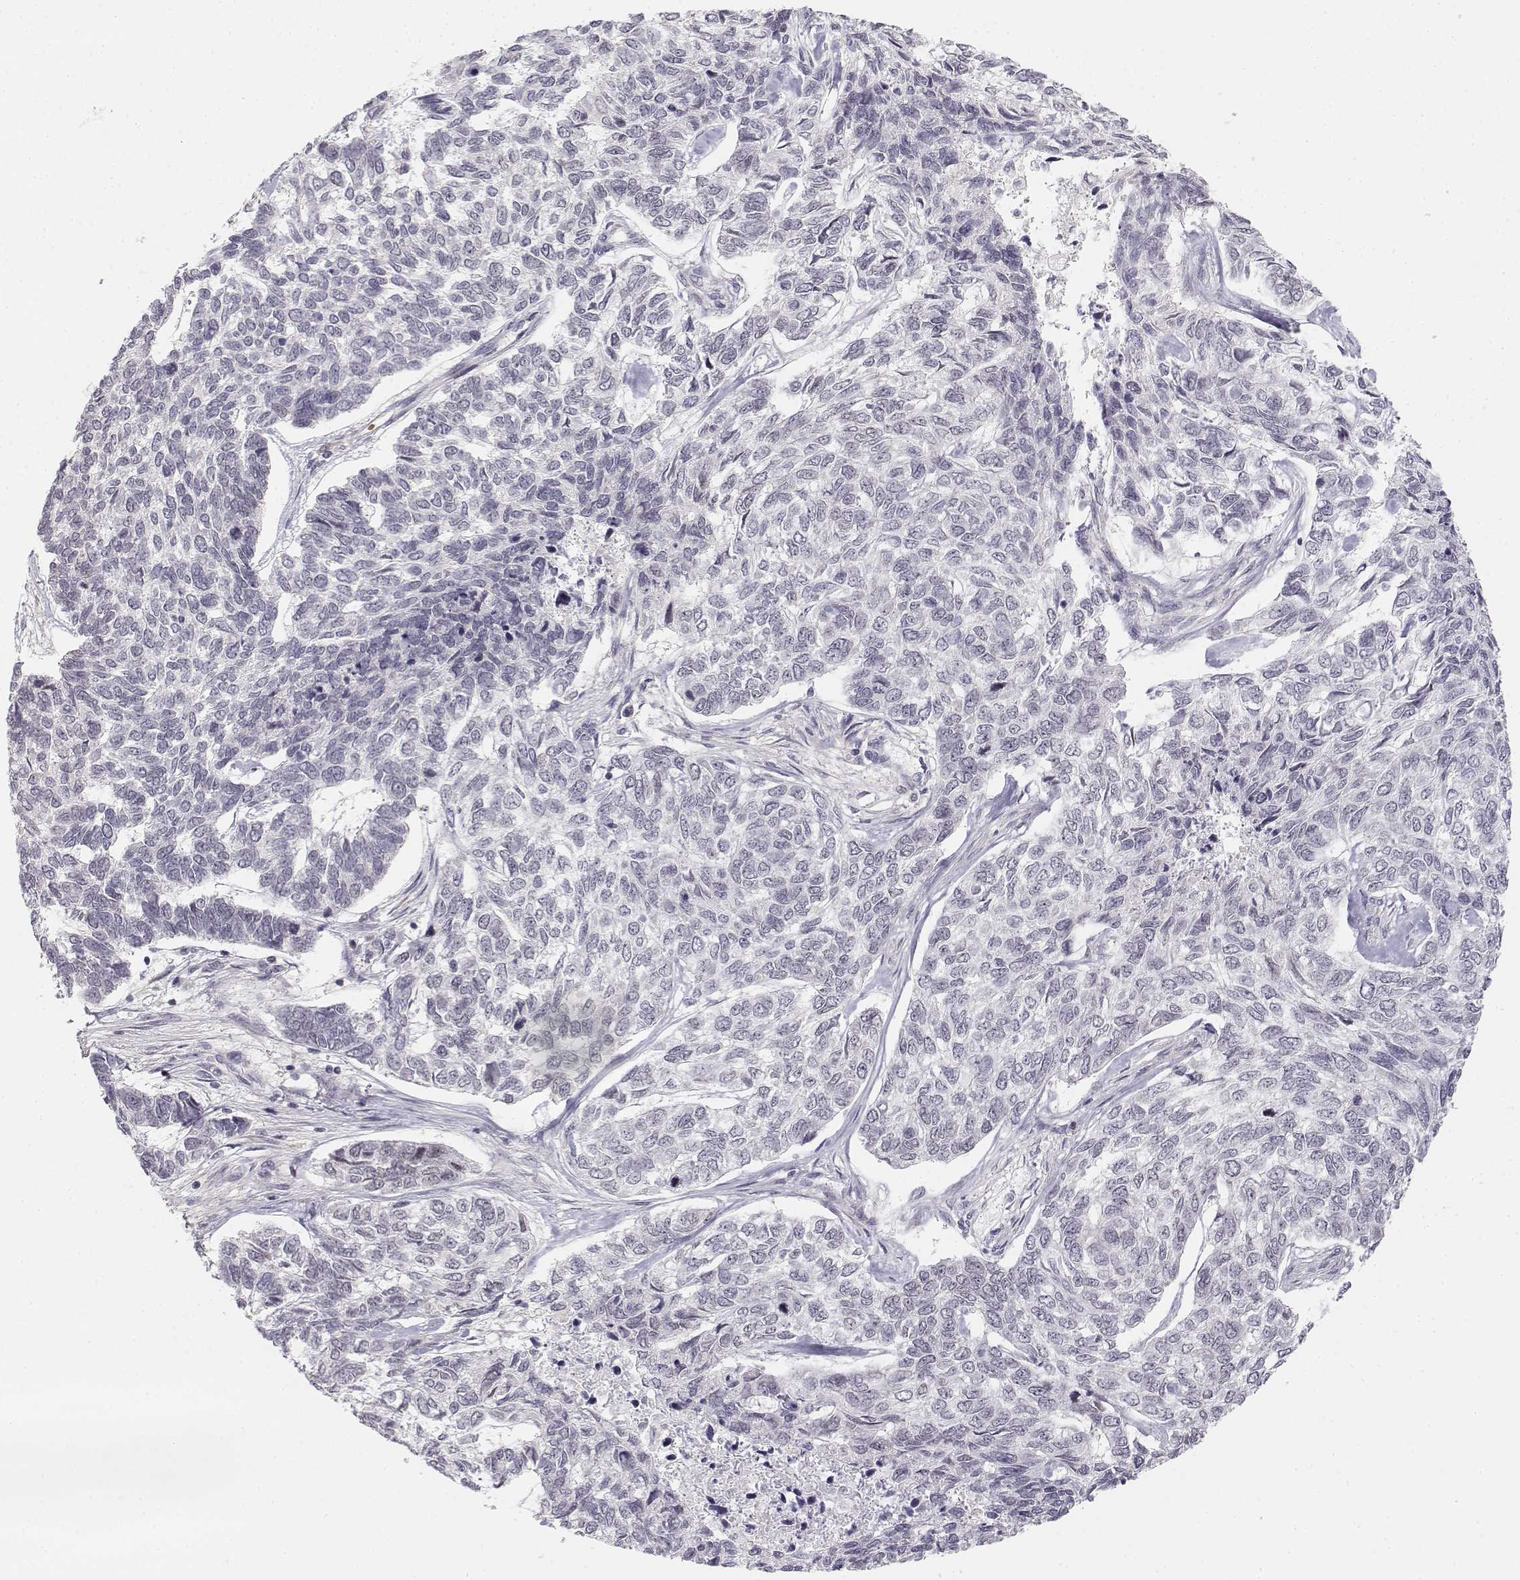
{"staining": {"intensity": "negative", "quantity": "none", "location": "none"}, "tissue": "skin cancer", "cell_type": "Tumor cells", "image_type": "cancer", "snomed": [{"axis": "morphology", "description": "Basal cell carcinoma"}, {"axis": "topography", "description": "Skin"}], "caption": "Tumor cells are negative for protein expression in human skin basal cell carcinoma. (Brightfield microscopy of DAB (3,3'-diaminobenzidine) IHC at high magnification).", "gene": "GLIPR1L2", "patient": {"sex": "female", "age": 65}}